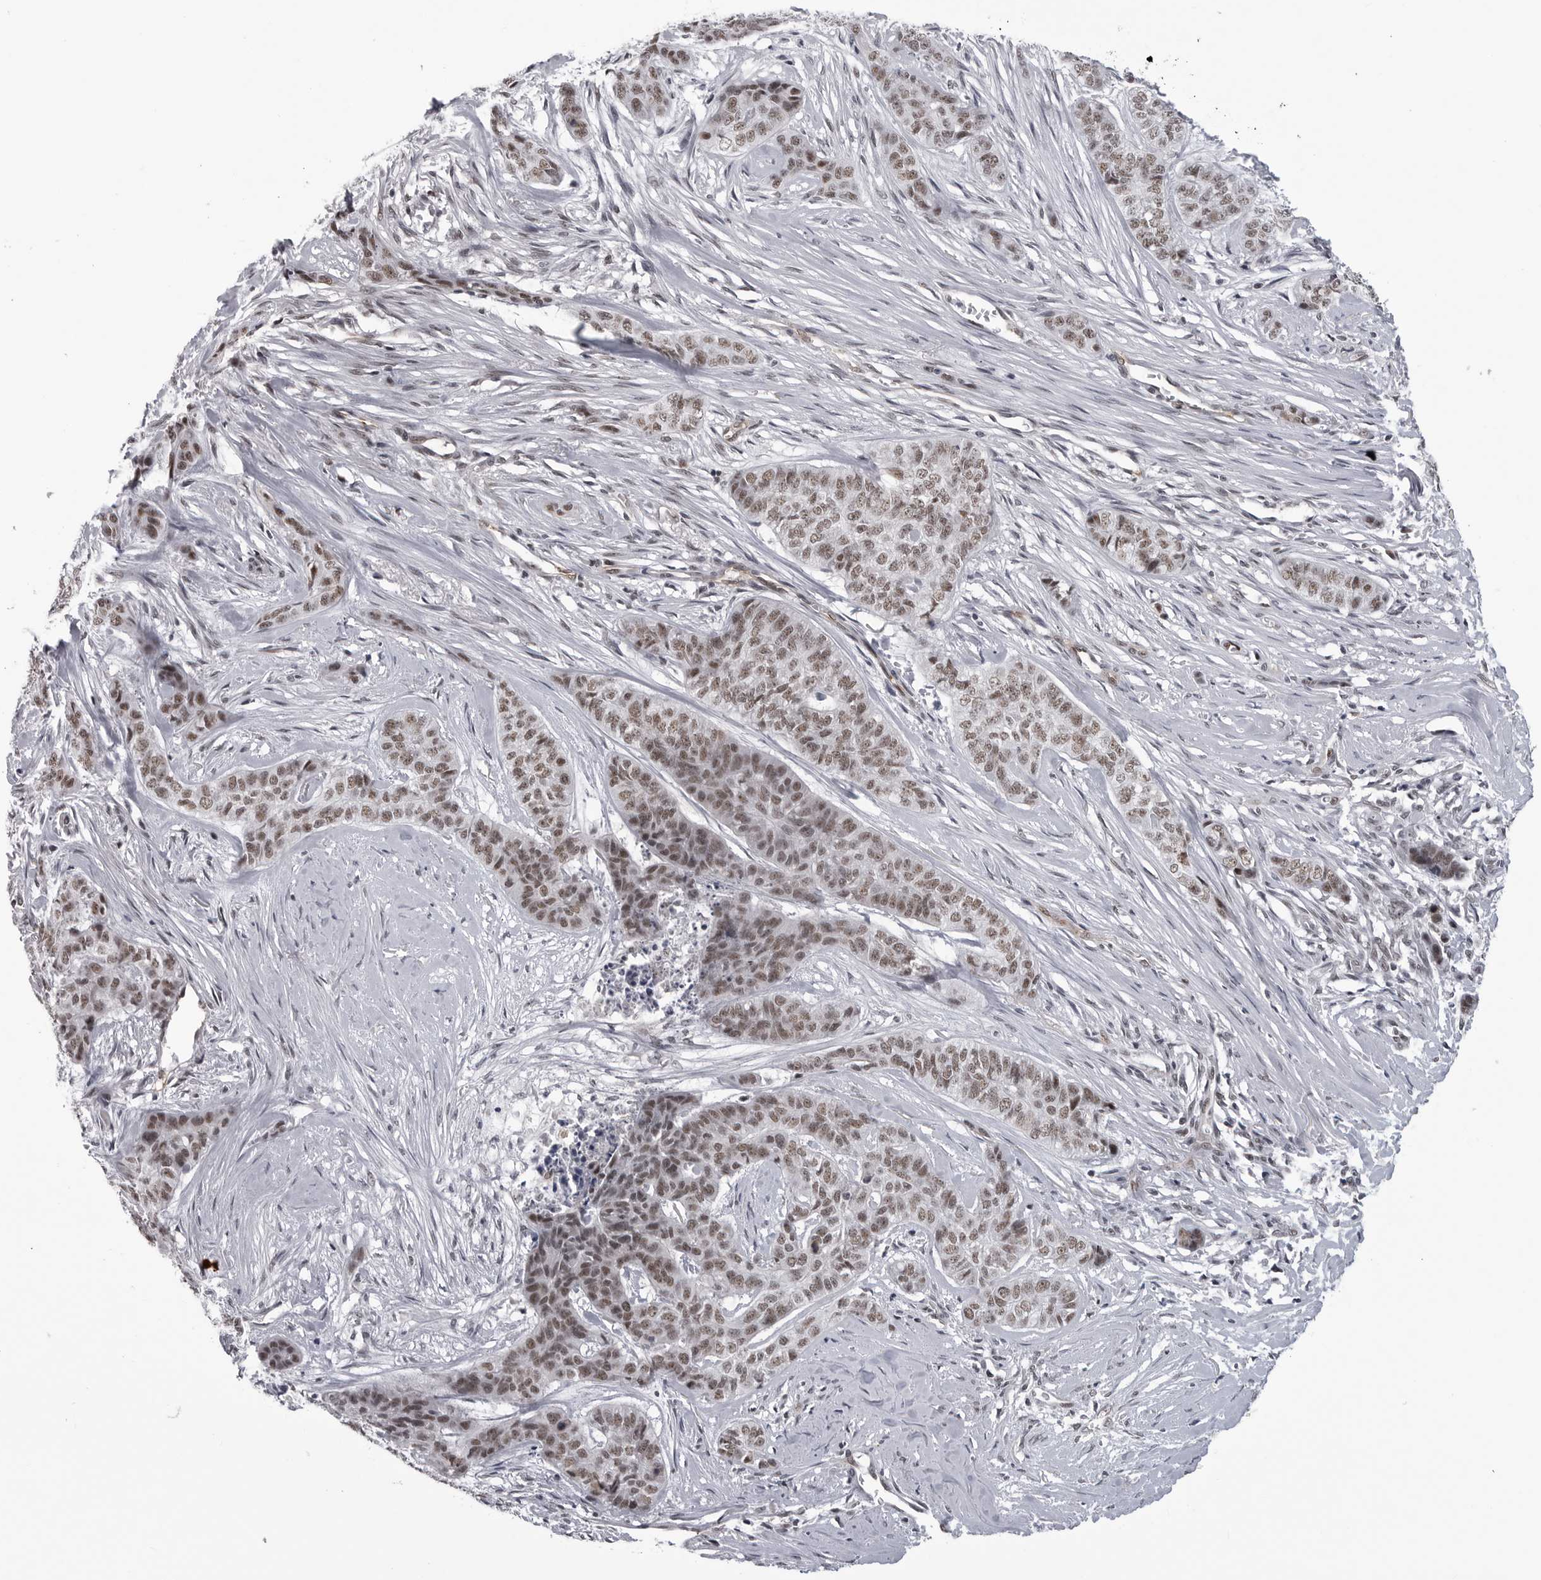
{"staining": {"intensity": "moderate", "quantity": ">75%", "location": "nuclear"}, "tissue": "skin cancer", "cell_type": "Tumor cells", "image_type": "cancer", "snomed": [{"axis": "morphology", "description": "Basal cell carcinoma"}, {"axis": "topography", "description": "Skin"}], "caption": "Protein staining of skin cancer tissue reveals moderate nuclear positivity in approximately >75% of tumor cells.", "gene": "RNF26", "patient": {"sex": "female", "age": 64}}